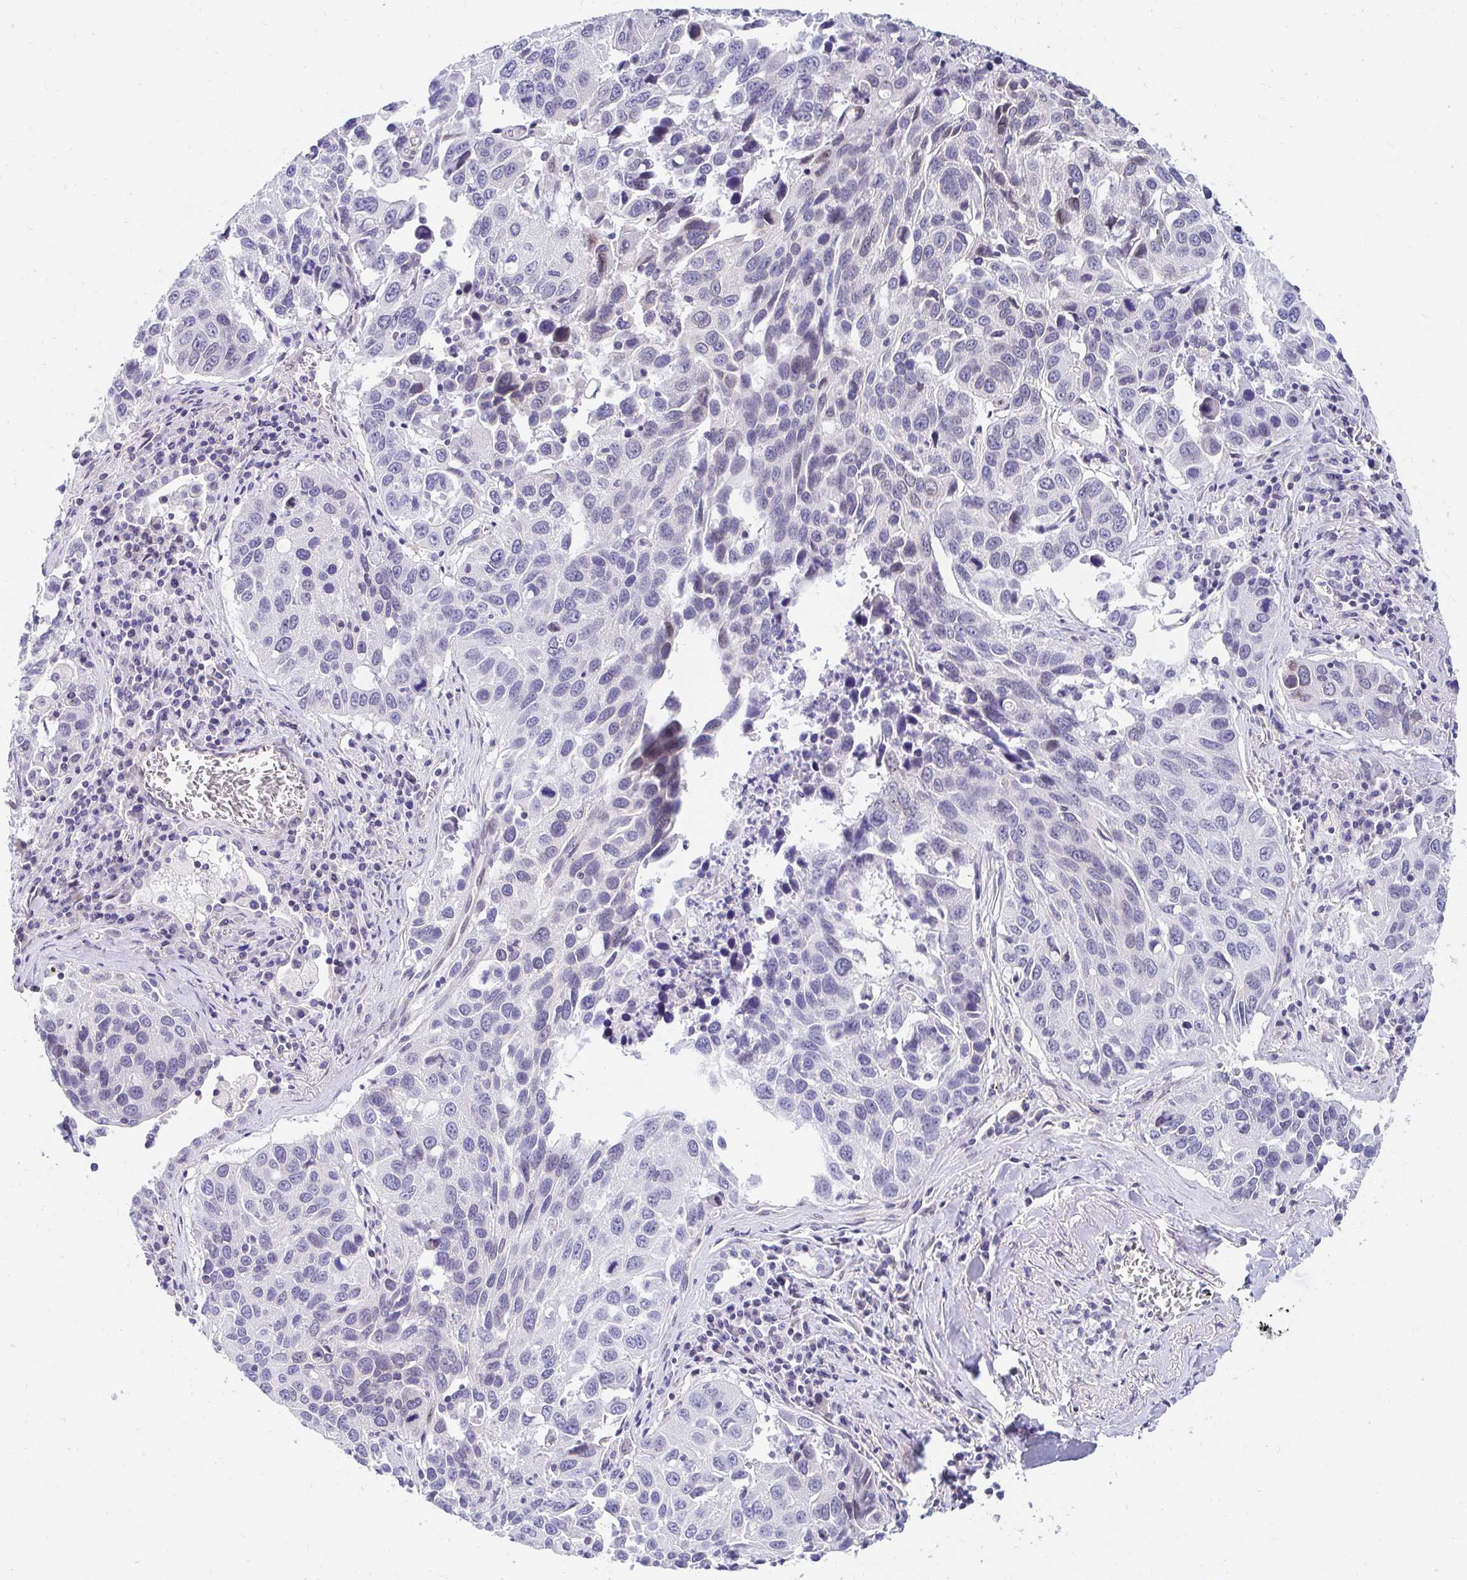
{"staining": {"intensity": "negative", "quantity": "none", "location": "none"}, "tissue": "lung cancer", "cell_type": "Tumor cells", "image_type": "cancer", "snomed": [{"axis": "morphology", "description": "Squamous cell carcinoma, NOS"}, {"axis": "topography", "description": "Lung"}], "caption": "An immunohistochemistry photomicrograph of lung cancer (squamous cell carcinoma) is shown. There is no staining in tumor cells of lung cancer (squamous cell carcinoma).", "gene": "AKAP14", "patient": {"sex": "female", "age": 61}}